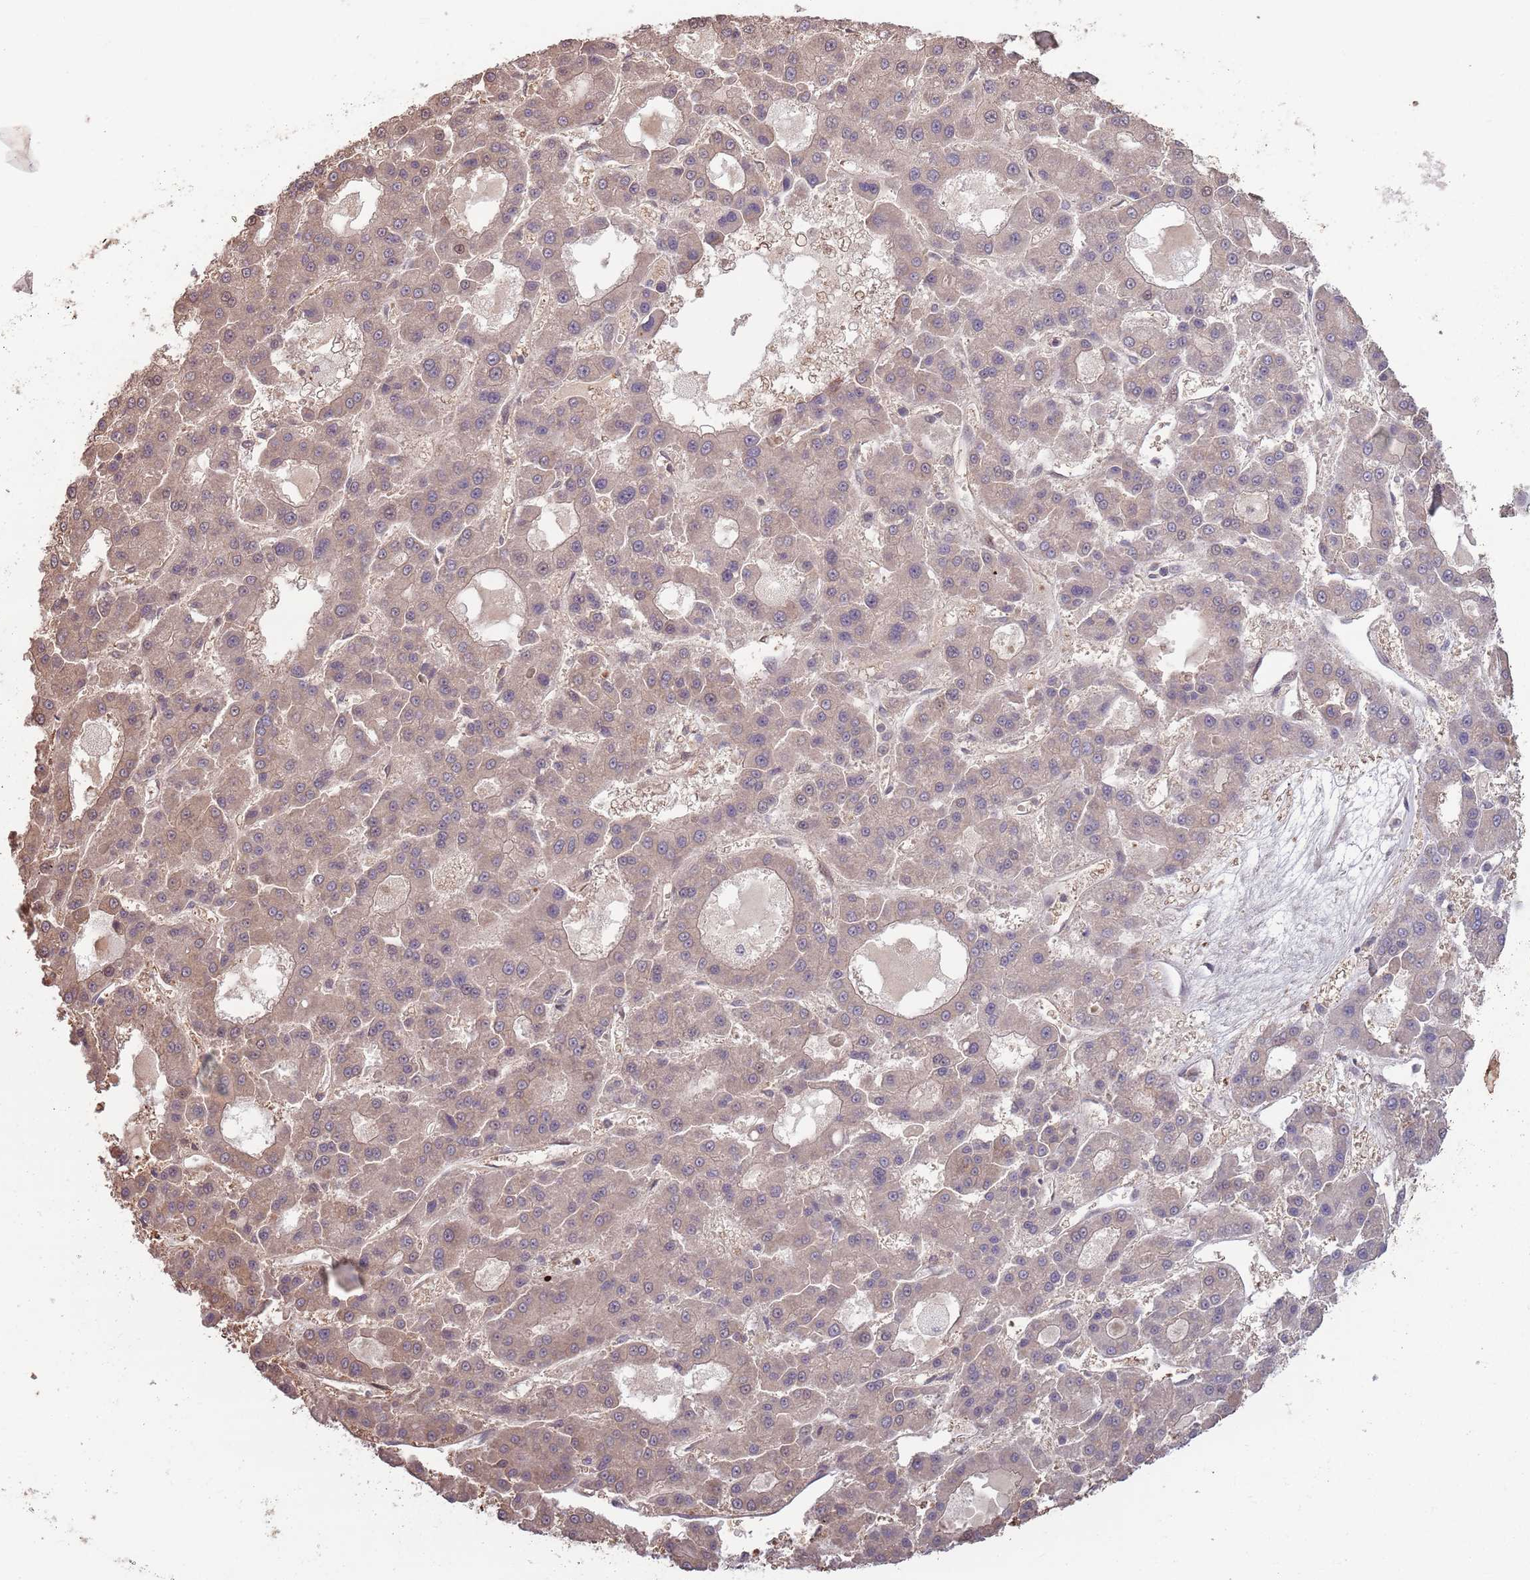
{"staining": {"intensity": "weak", "quantity": "25%-75%", "location": "cytoplasmic/membranous"}, "tissue": "liver cancer", "cell_type": "Tumor cells", "image_type": "cancer", "snomed": [{"axis": "morphology", "description": "Carcinoma, Hepatocellular, NOS"}, {"axis": "topography", "description": "Liver"}], "caption": "An image of human hepatocellular carcinoma (liver) stained for a protein shows weak cytoplasmic/membranous brown staining in tumor cells.", "gene": "CCDC154", "patient": {"sex": "male", "age": 70}}